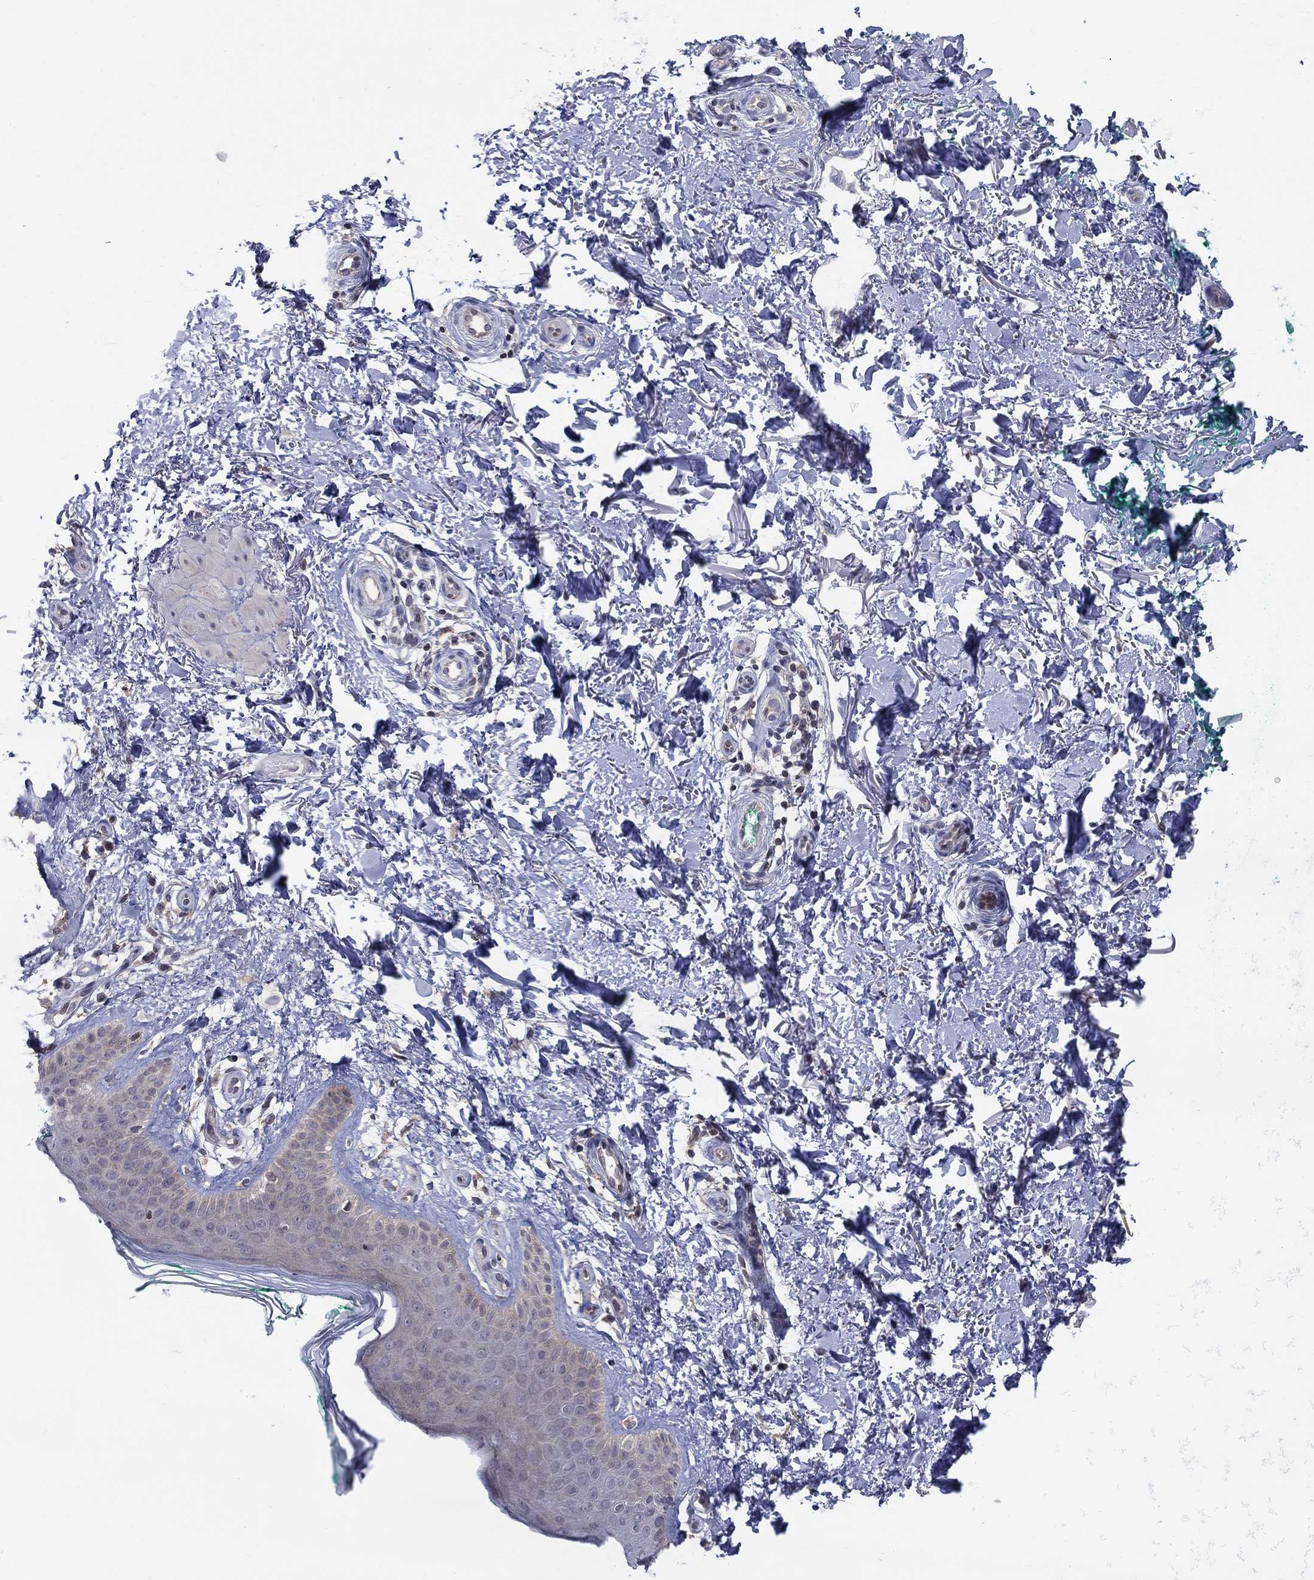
{"staining": {"intensity": "negative", "quantity": "none", "location": "none"}, "tissue": "skin", "cell_type": "Fibroblasts", "image_type": "normal", "snomed": [{"axis": "morphology", "description": "Normal tissue, NOS"}, {"axis": "morphology", "description": "Inflammation, NOS"}, {"axis": "morphology", "description": "Fibrosis, NOS"}, {"axis": "topography", "description": "Skin"}], "caption": "DAB immunohistochemical staining of normal human skin demonstrates no significant expression in fibroblasts.", "gene": "ZNHIT3", "patient": {"sex": "male", "age": 71}}